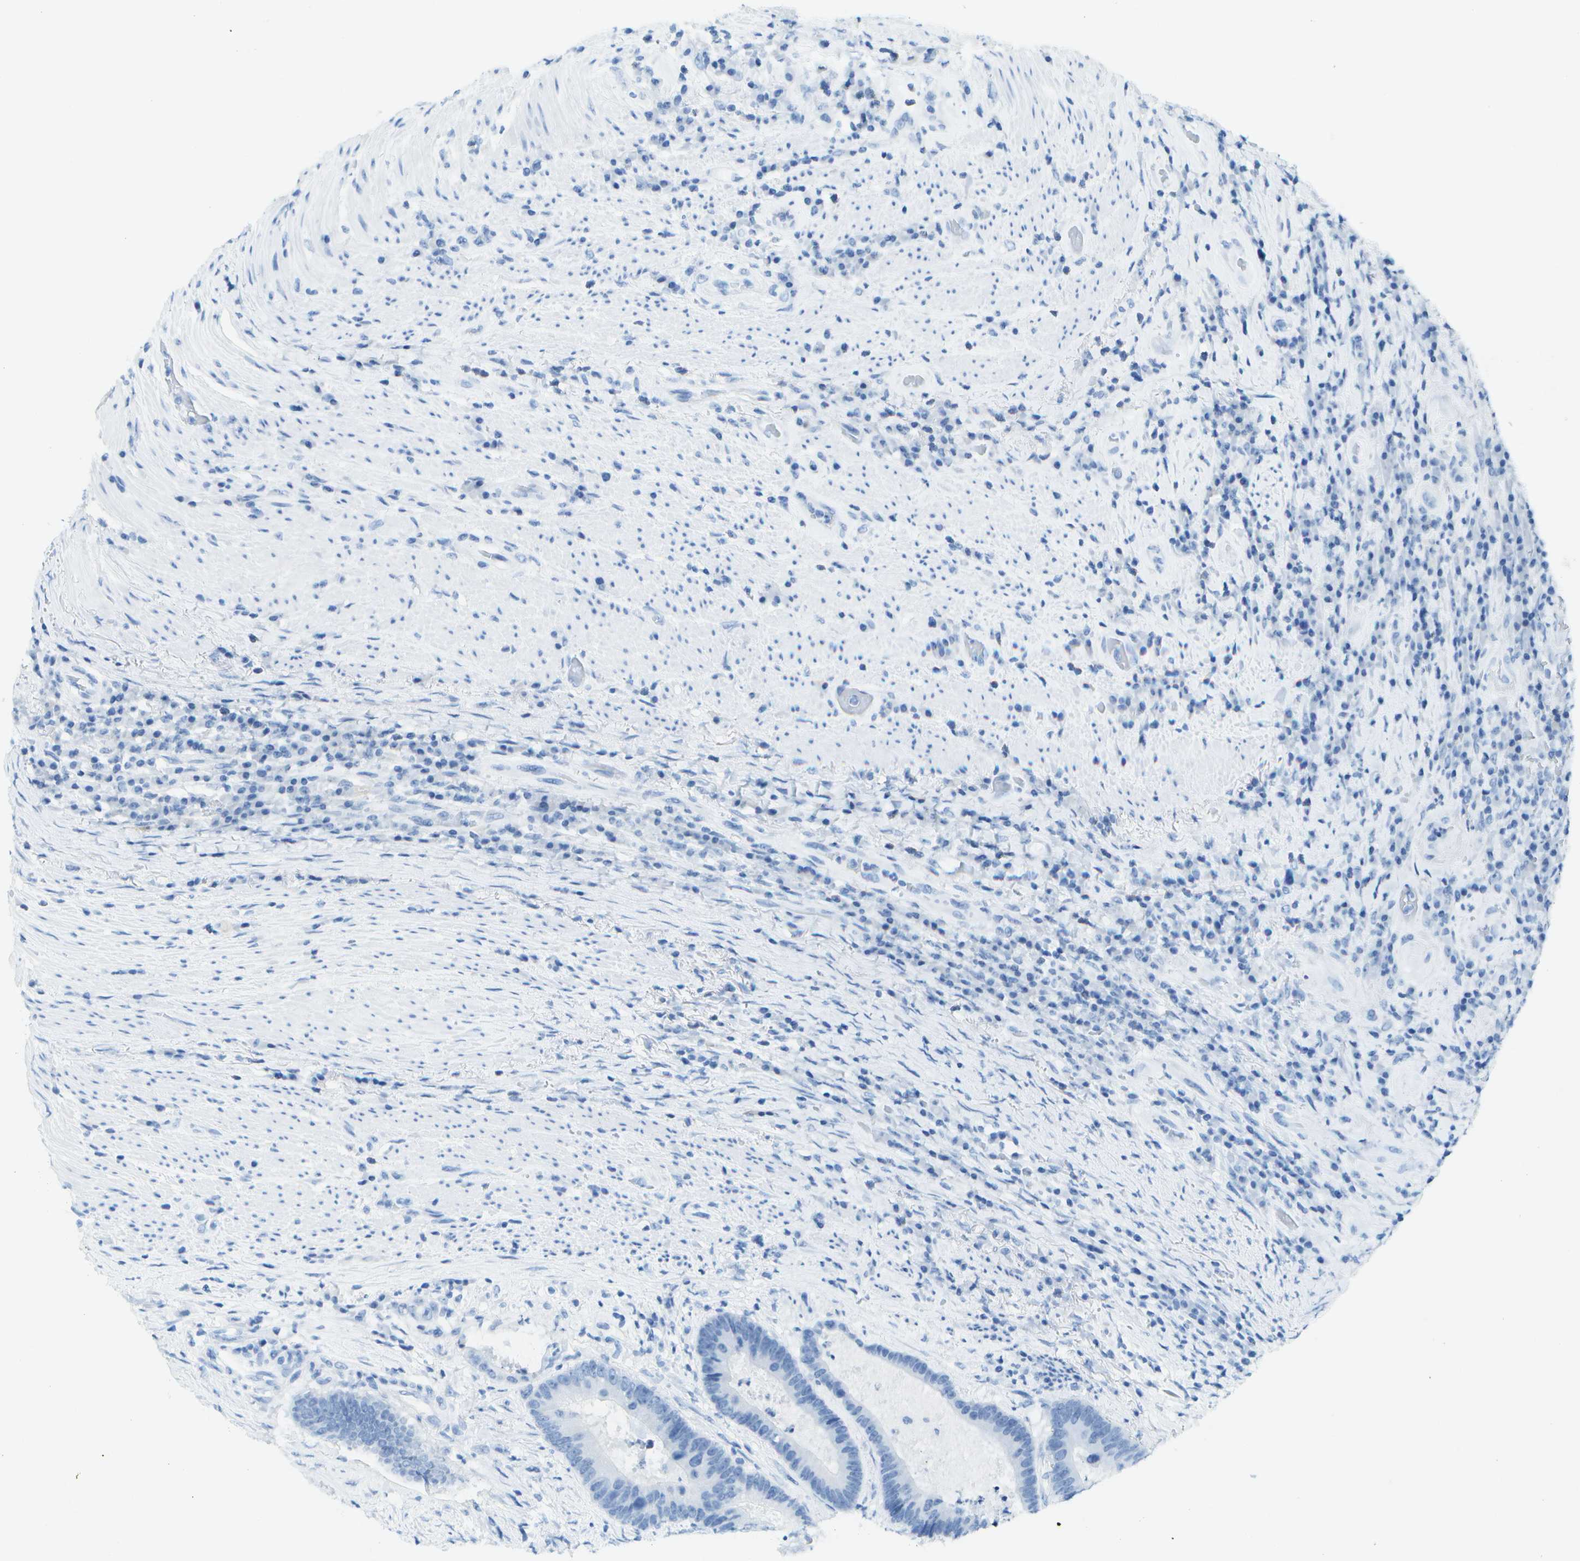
{"staining": {"intensity": "negative", "quantity": "none", "location": "none"}, "tissue": "colorectal cancer", "cell_type": "Tumor cells", "image_type": "cancer", "snomed": [{"axis": "morphology", "description": "Adenocarcinoma, NOS"}, {"axis": "topography", "description": "Rectum"}], "caption": "There is no significant staining in tumor cells of colorectal cancer.", "gene": "WNK2", "patient": {"sex": "male", "age": 51}}